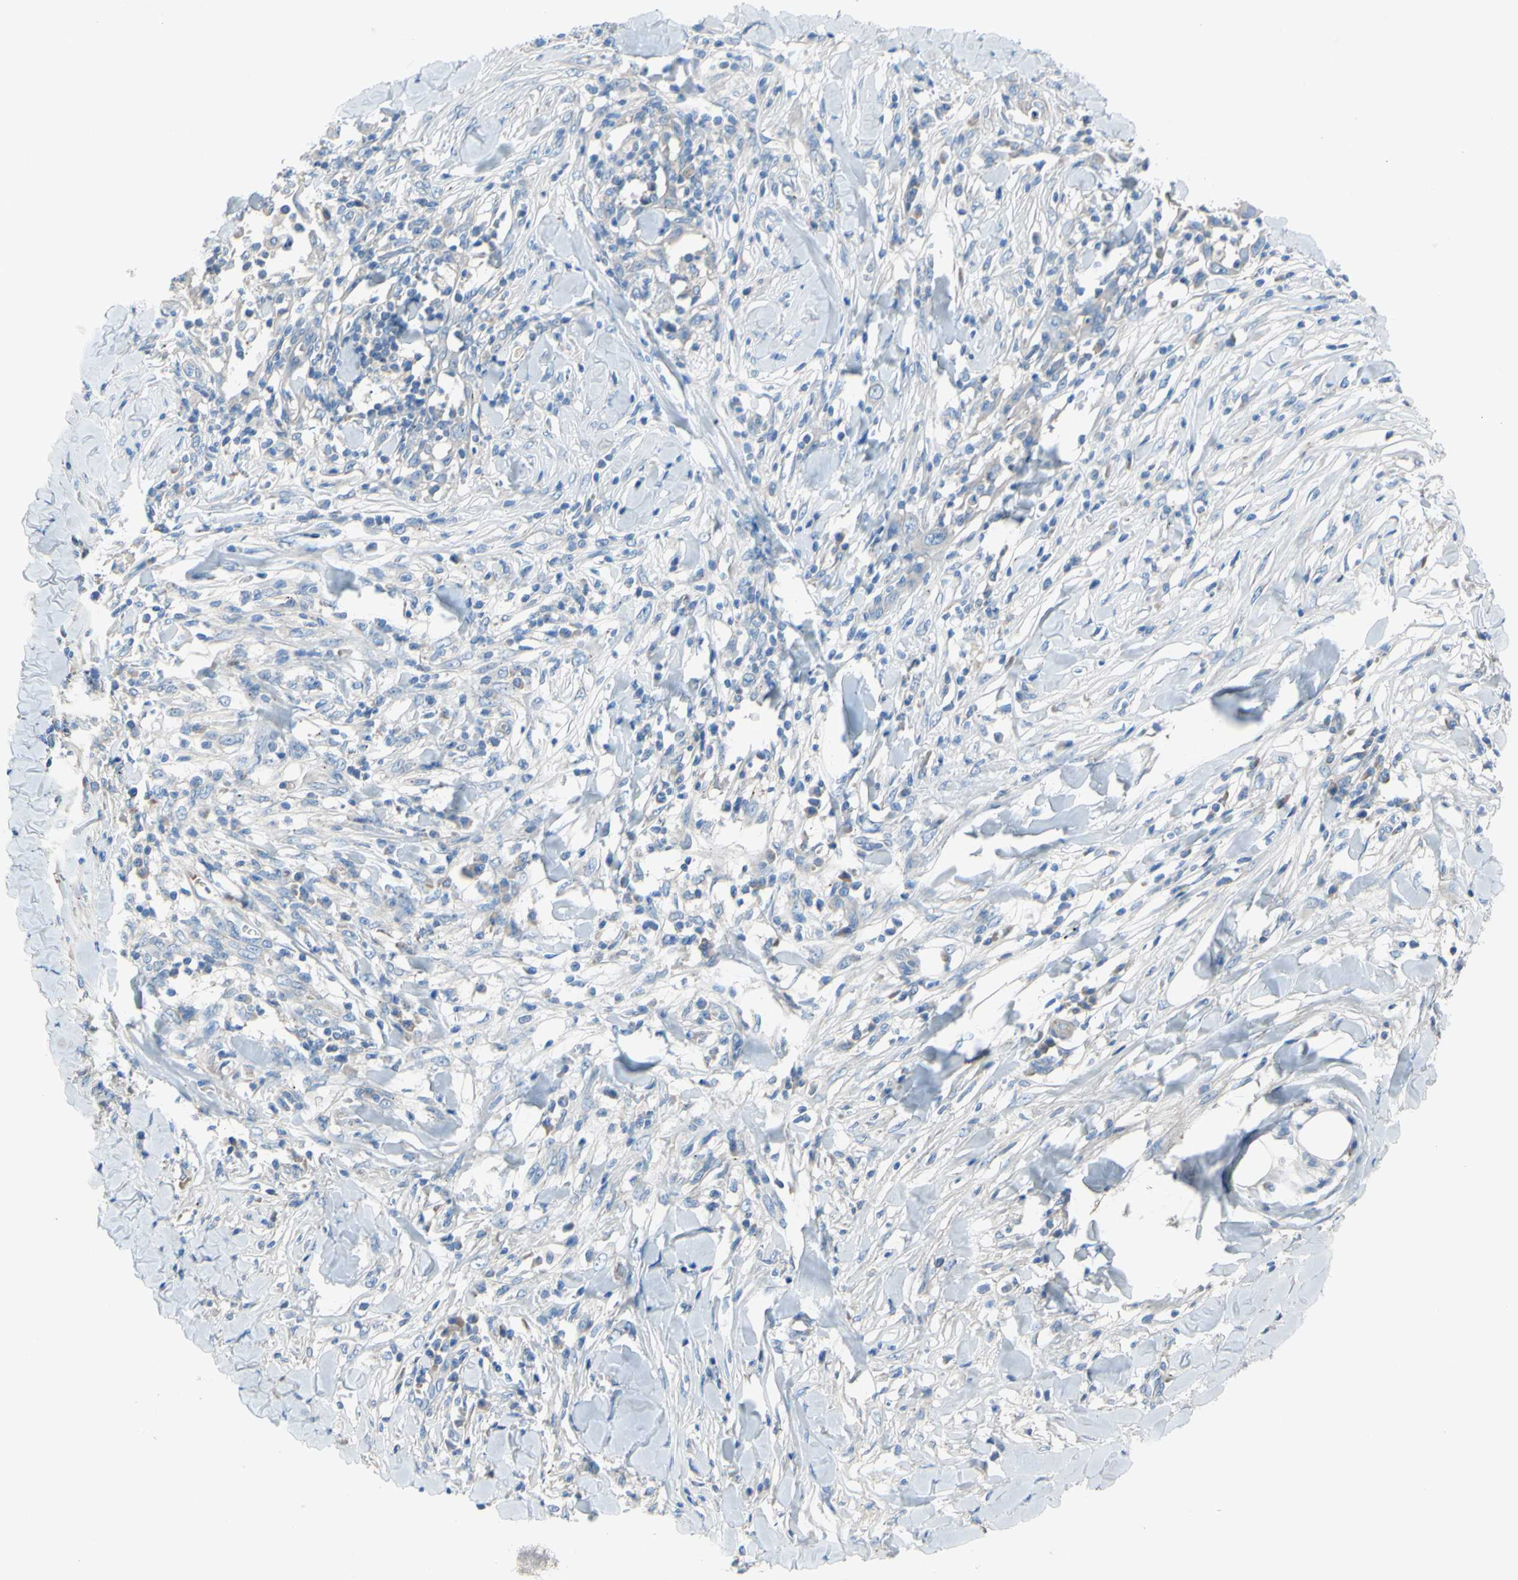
{"staining": {"intensity": "negative", "quantity": "none", "location": "none"}, "tissue": "skin cancer", "cell_type": "Tumor cells", "image_type": "cancer", "snomed": [{"axis": "morphology", "description": "Squamous cell carcinoma, NOS"}, {"axis": "topography", "description": "Skin"}], "caption": "The IHC image has no significant staining in tumor cells of squamous cell carcinoma (skin) tissue. (DAB (3,3'-diaminobenzidine) immunohistochemistry (IHC), high magnification).", "gene": "TMEM59L", "patient": {"sex": "male", "age": 24}}